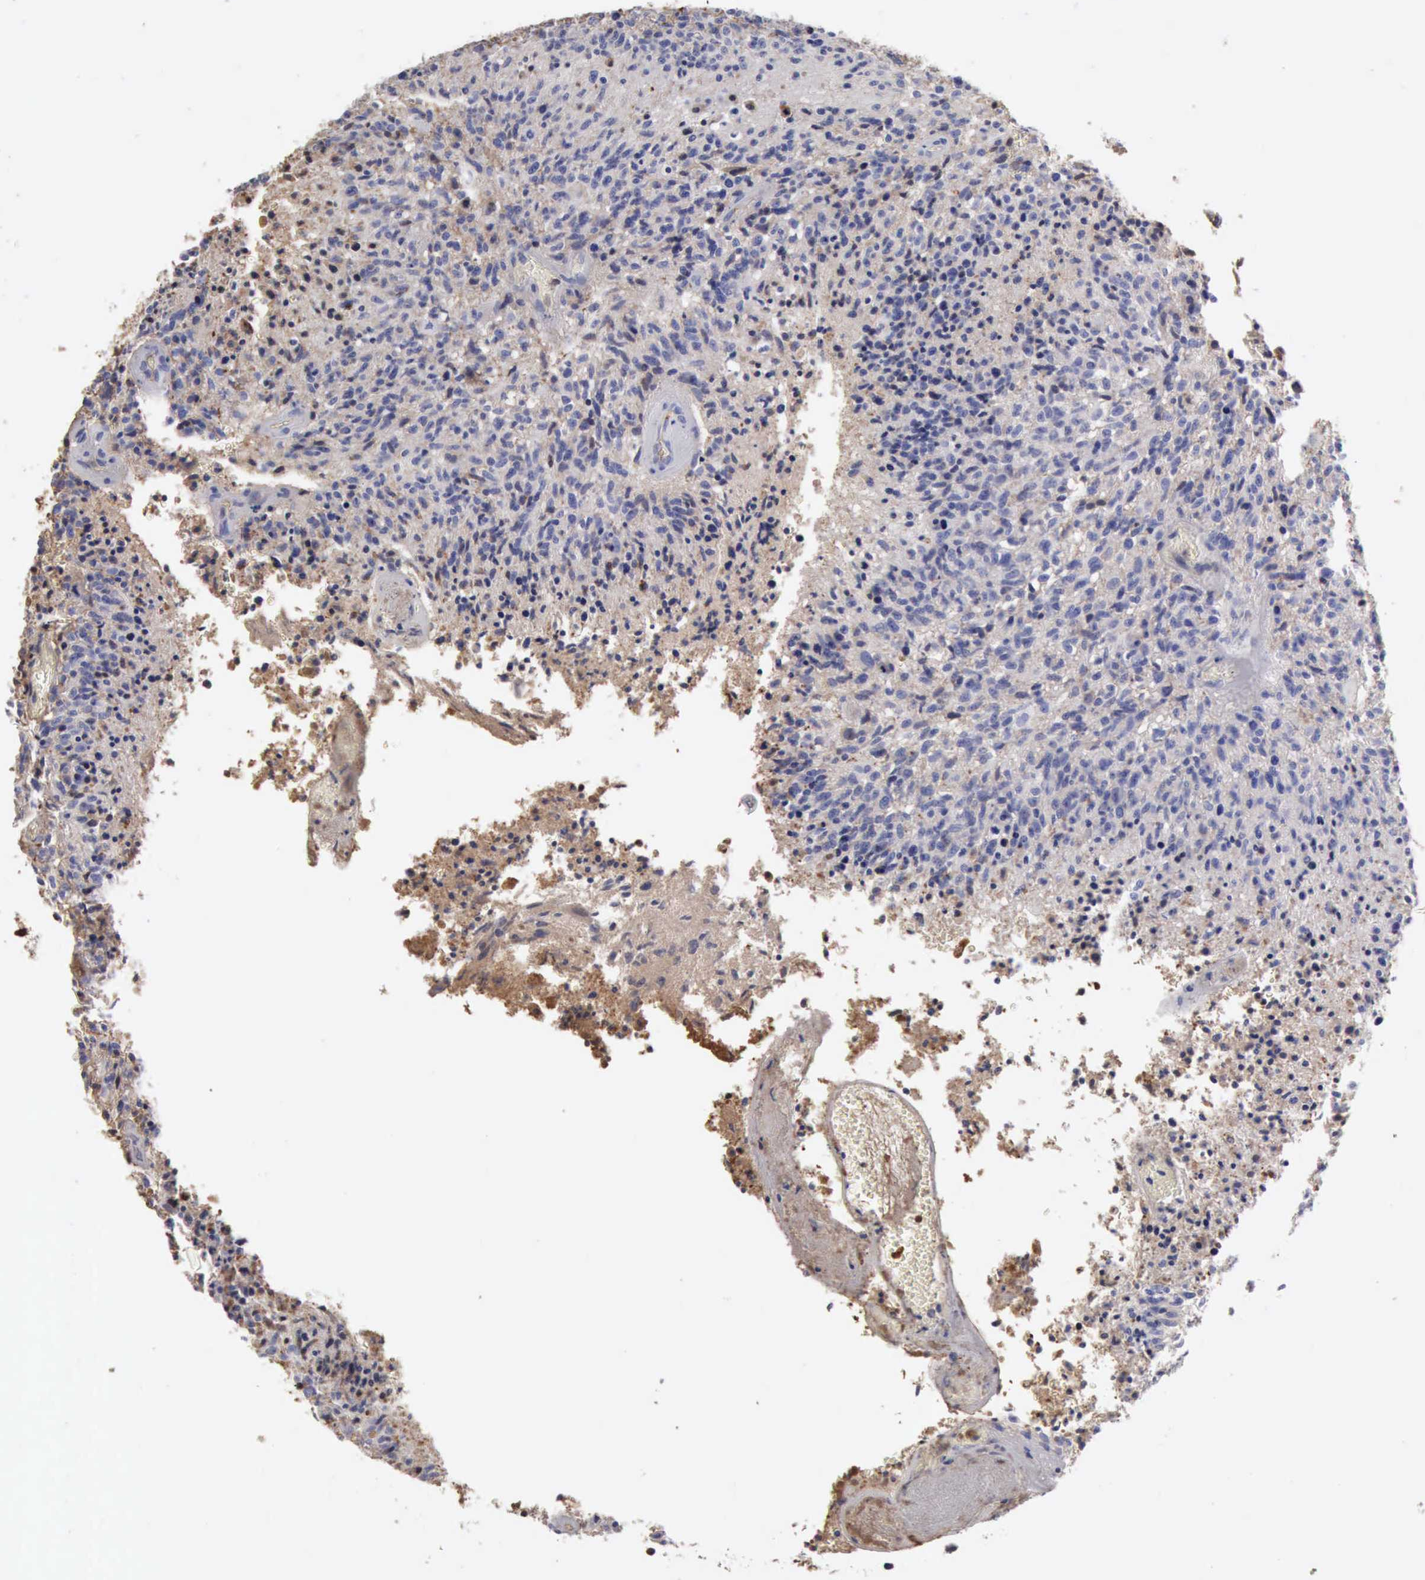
{"staining": {"intensity": "negative", "quantity": "none", "location": "none"}, "tissue": "glioma", "cell_type": "Tumor cells", "image_type": "cancer", "snomed": [{"axis": "morphology", "description": "Glioma, malignant, High grade"}, {"axis": "topography", "description": "Brain"}], "caption": "This histopathology image is of high-grade glioma (malignant) stained with IHC to label a protein in brown with the nuclei are counter-stained blue. There is no positivity in tumor cells.", "gene": "SERPINA1", "patient": {"sex": "male", "age": 36}}